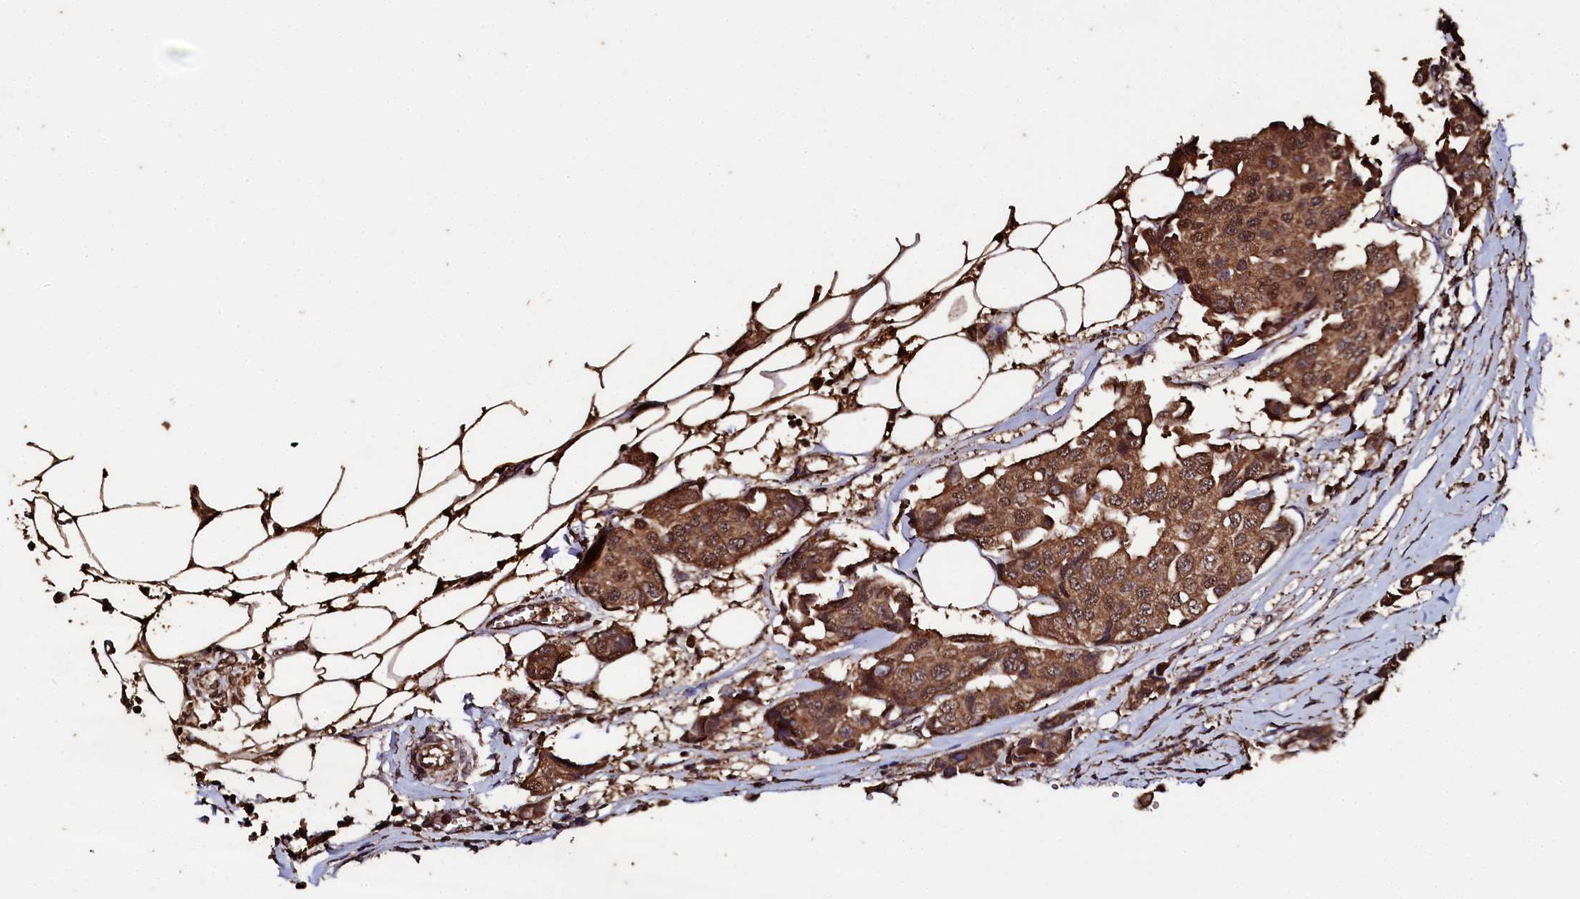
{"staining": {"intensity": "moderate", "quantity": ">75%", "location": "cytoplasmic/membranous,nuclear"}, "tissue": "breast cancer", "cell_type": "Tumor cells", "image_type": "cancer", "snomed": [{"axis": "morphology", "description": "Duct carcinoma"}, {"axis": "topography", "description": "Breast"}], "caption": "The image shows staining of breast infiltrating ductal carcinoma, revealing moderate cytoplasmic/membranous and nuclear protein expression (brown color) within tumor cells.", "gene": "FAAP24", "patient": {"sex": "female", "age": 80}}